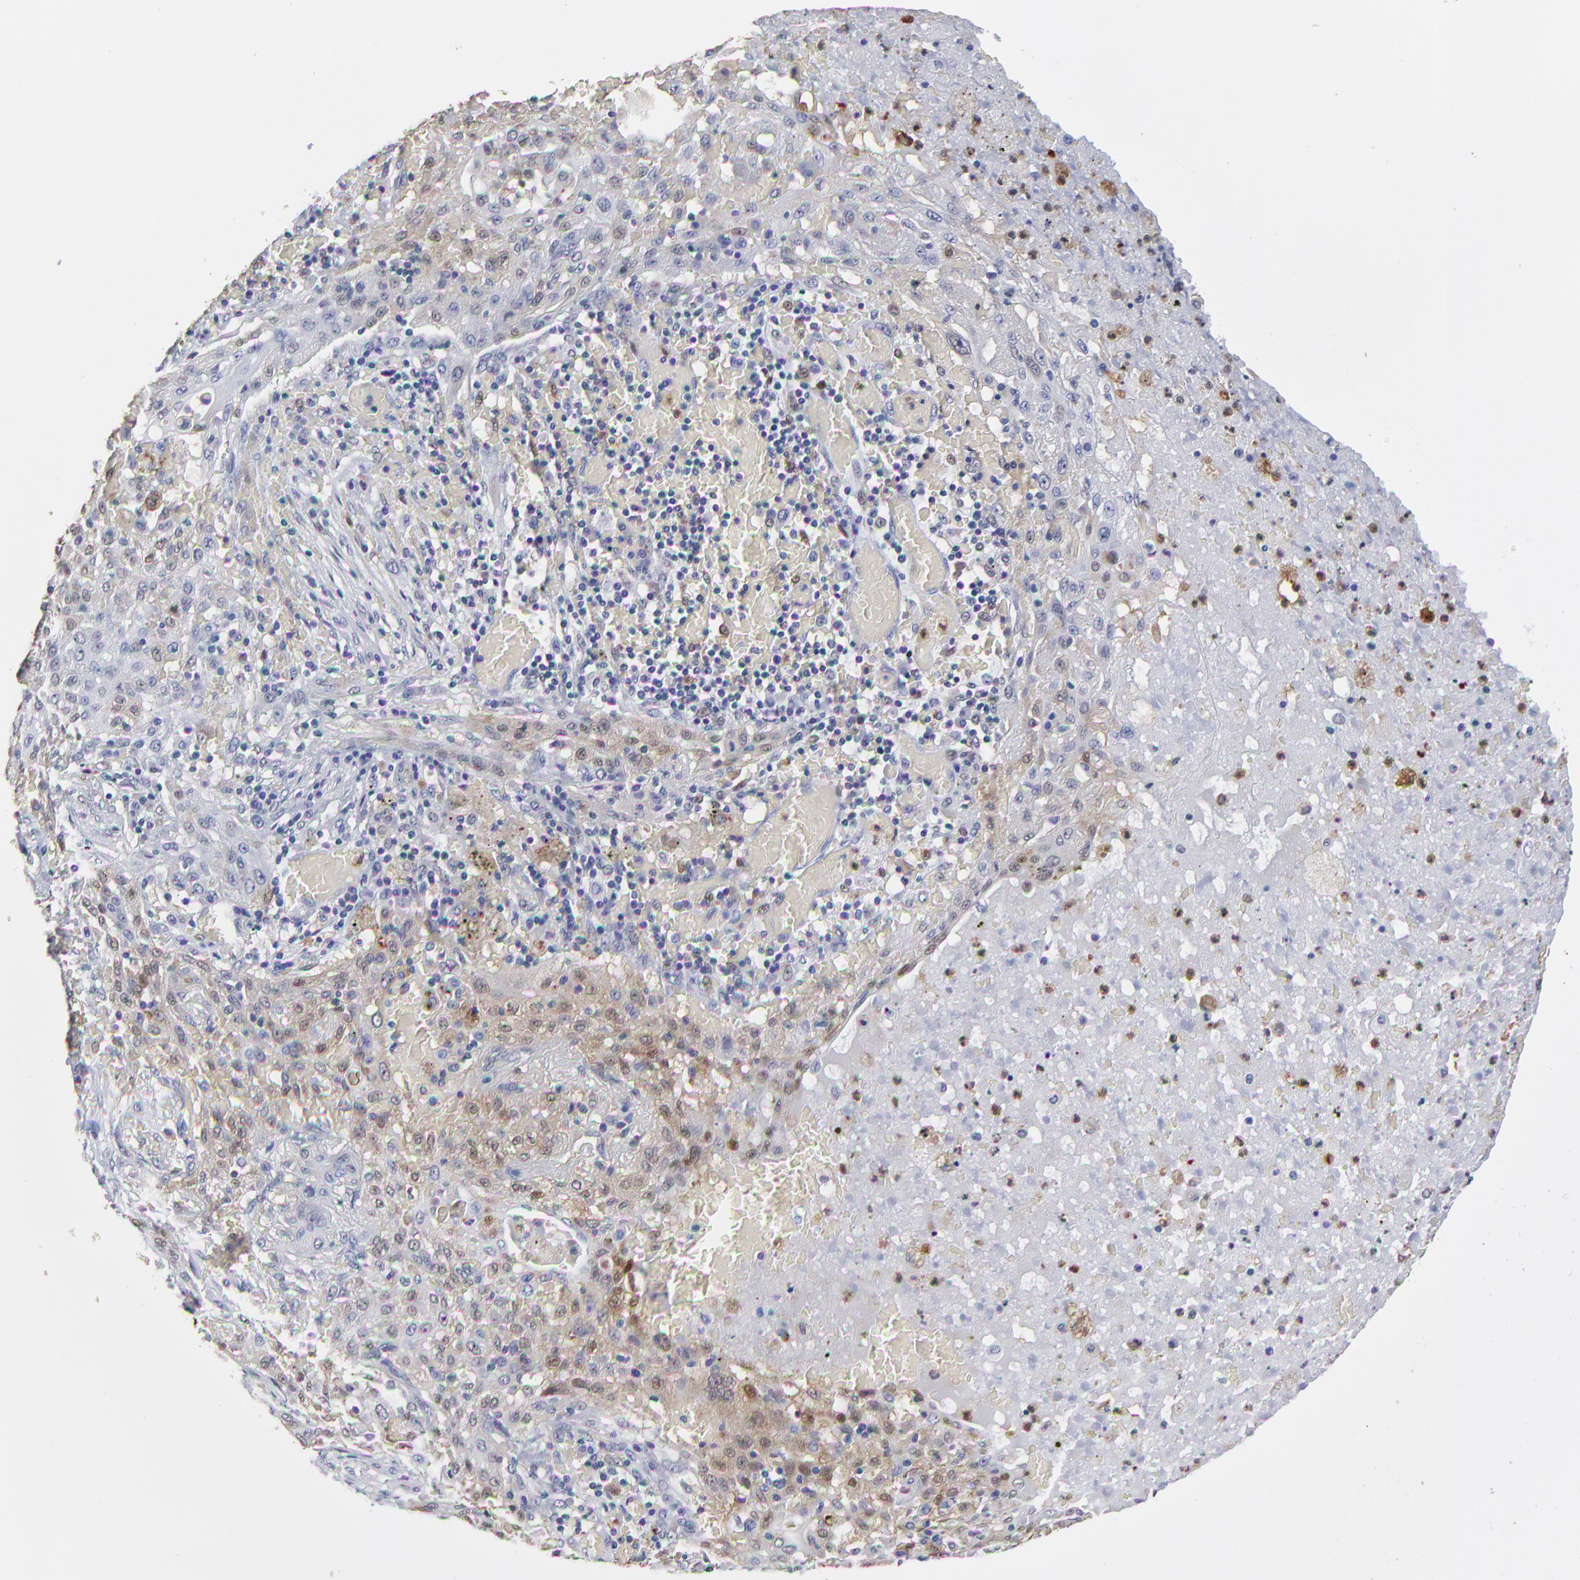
{"staining": {"intensity": "moderate", "quantity": "25%-75%", "location": "cytoplasmic/membranous,nuclear"}, "tissue": "lung cancer", "cell_type": "Tumor cells", "image_type": "cancer", "snomed": [{"axis": "morphology", "description": "Squamous cell carcinoma, NOS"}, {"axis": "topography", "description": "Lung"}], "caption": "IHC photomicrograph of human lung cancer (squamous cell carcinoma) stained for a protein (brown), which displays medium levels of moderate cytoplasmic/membranous and nuclear expression in approximately 25%-75% of tumor cells.", "gene": "SMARCA1", "patient": {"sex": "female", "age": 47}}